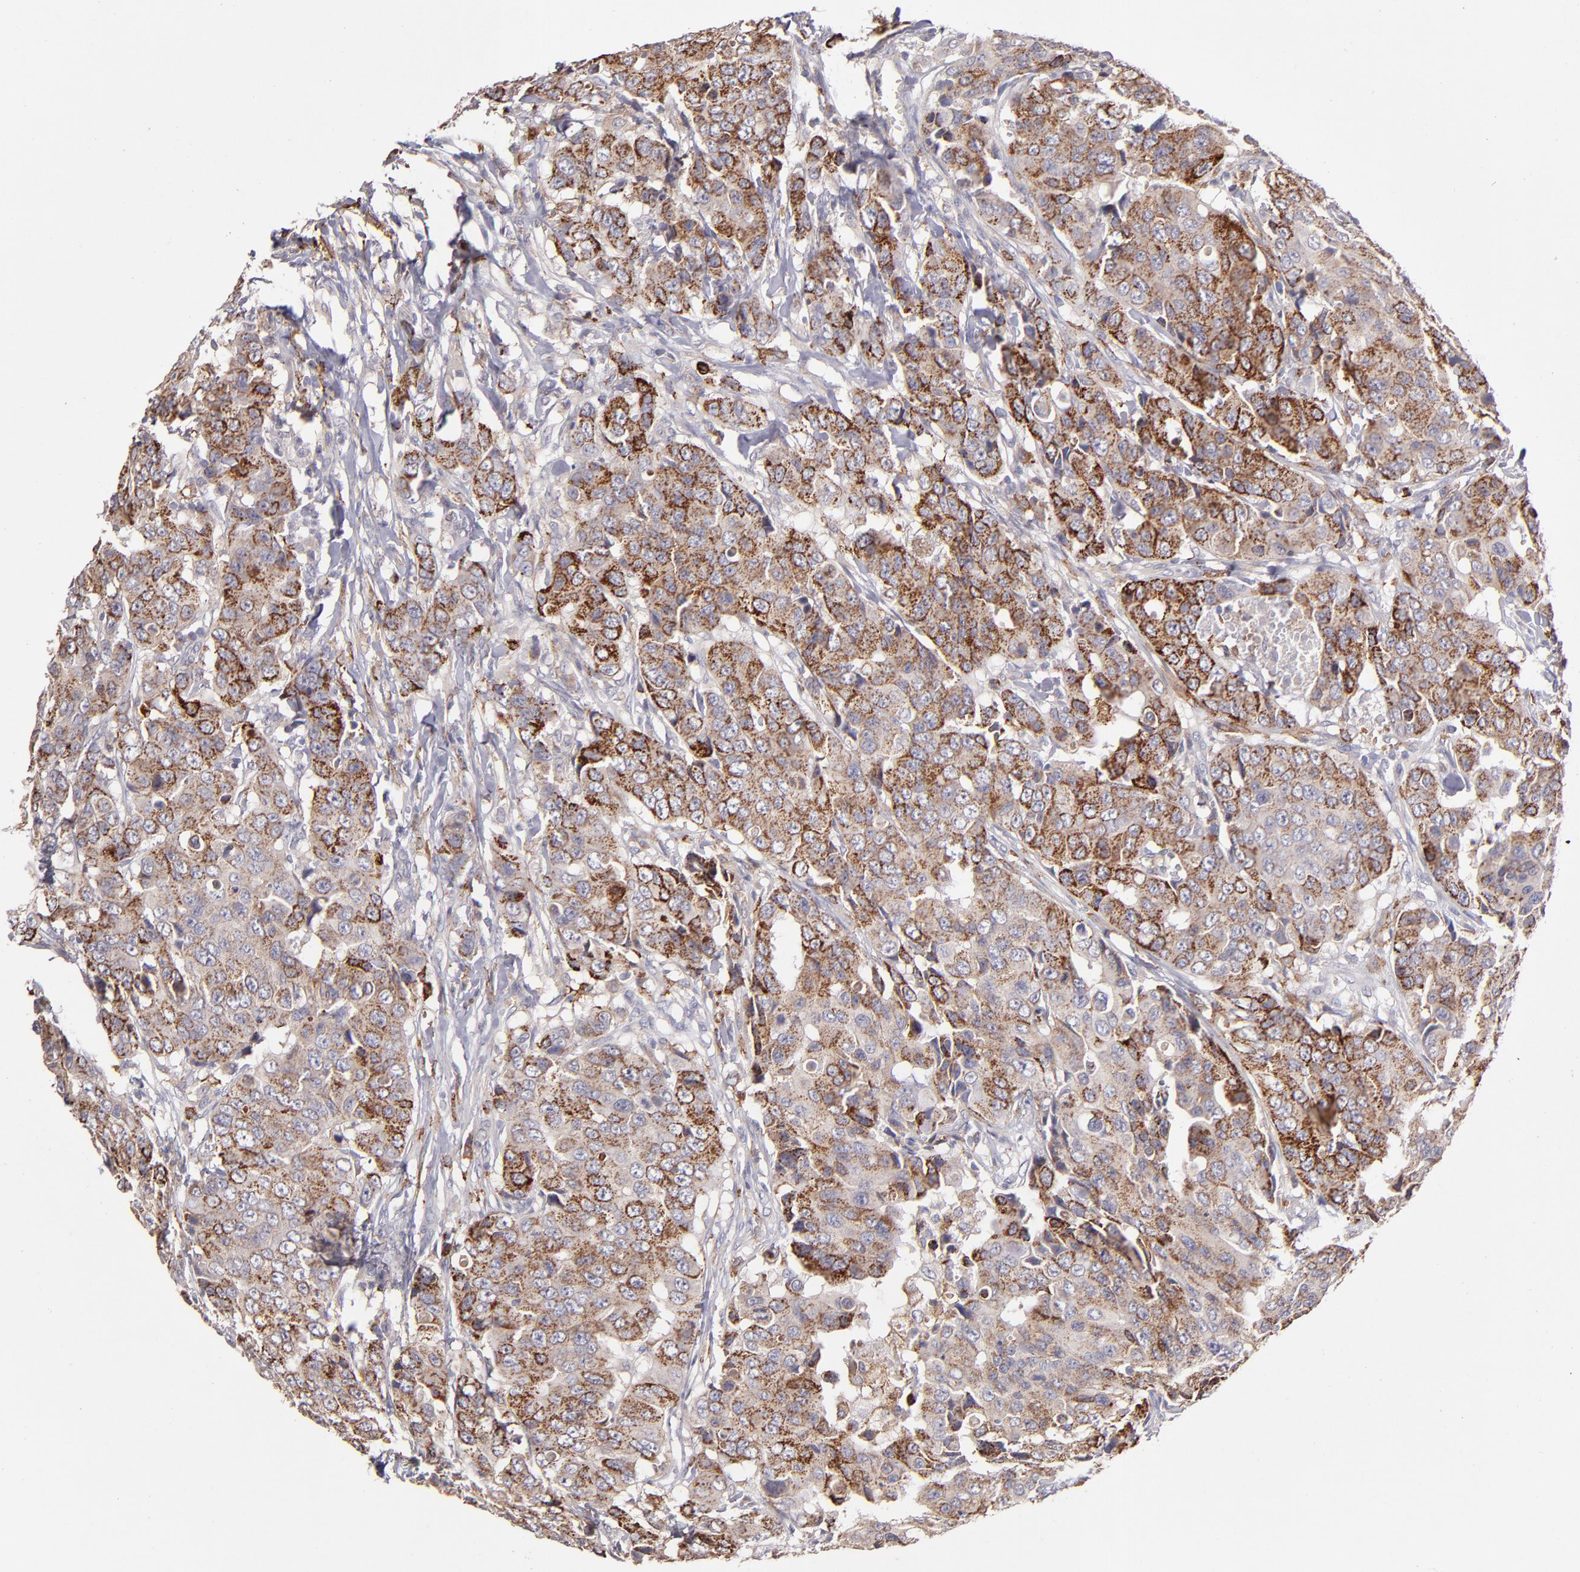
{"staining": {"intensity": "strong", "quantity": ">75%", "location": "cytoplasmic/membranous"}, "tissue": "breast cancer", "cell_type": "Tumor cells", "image_type": "cancer", "snomed": [{"axis": "morphology", "description": "Duct carcinoma"}, {"axis": "topography", "description": "Breast"}], "caption": "Human breast cancer (invasive ductal carcinoma) stained for a protein (brown) demonstrates strong cytoplasmic/membranous positive expression in approximately >75% of tumor cells.", "gene": "GLDC", "patient": {"sex": "female", "age": 54}}